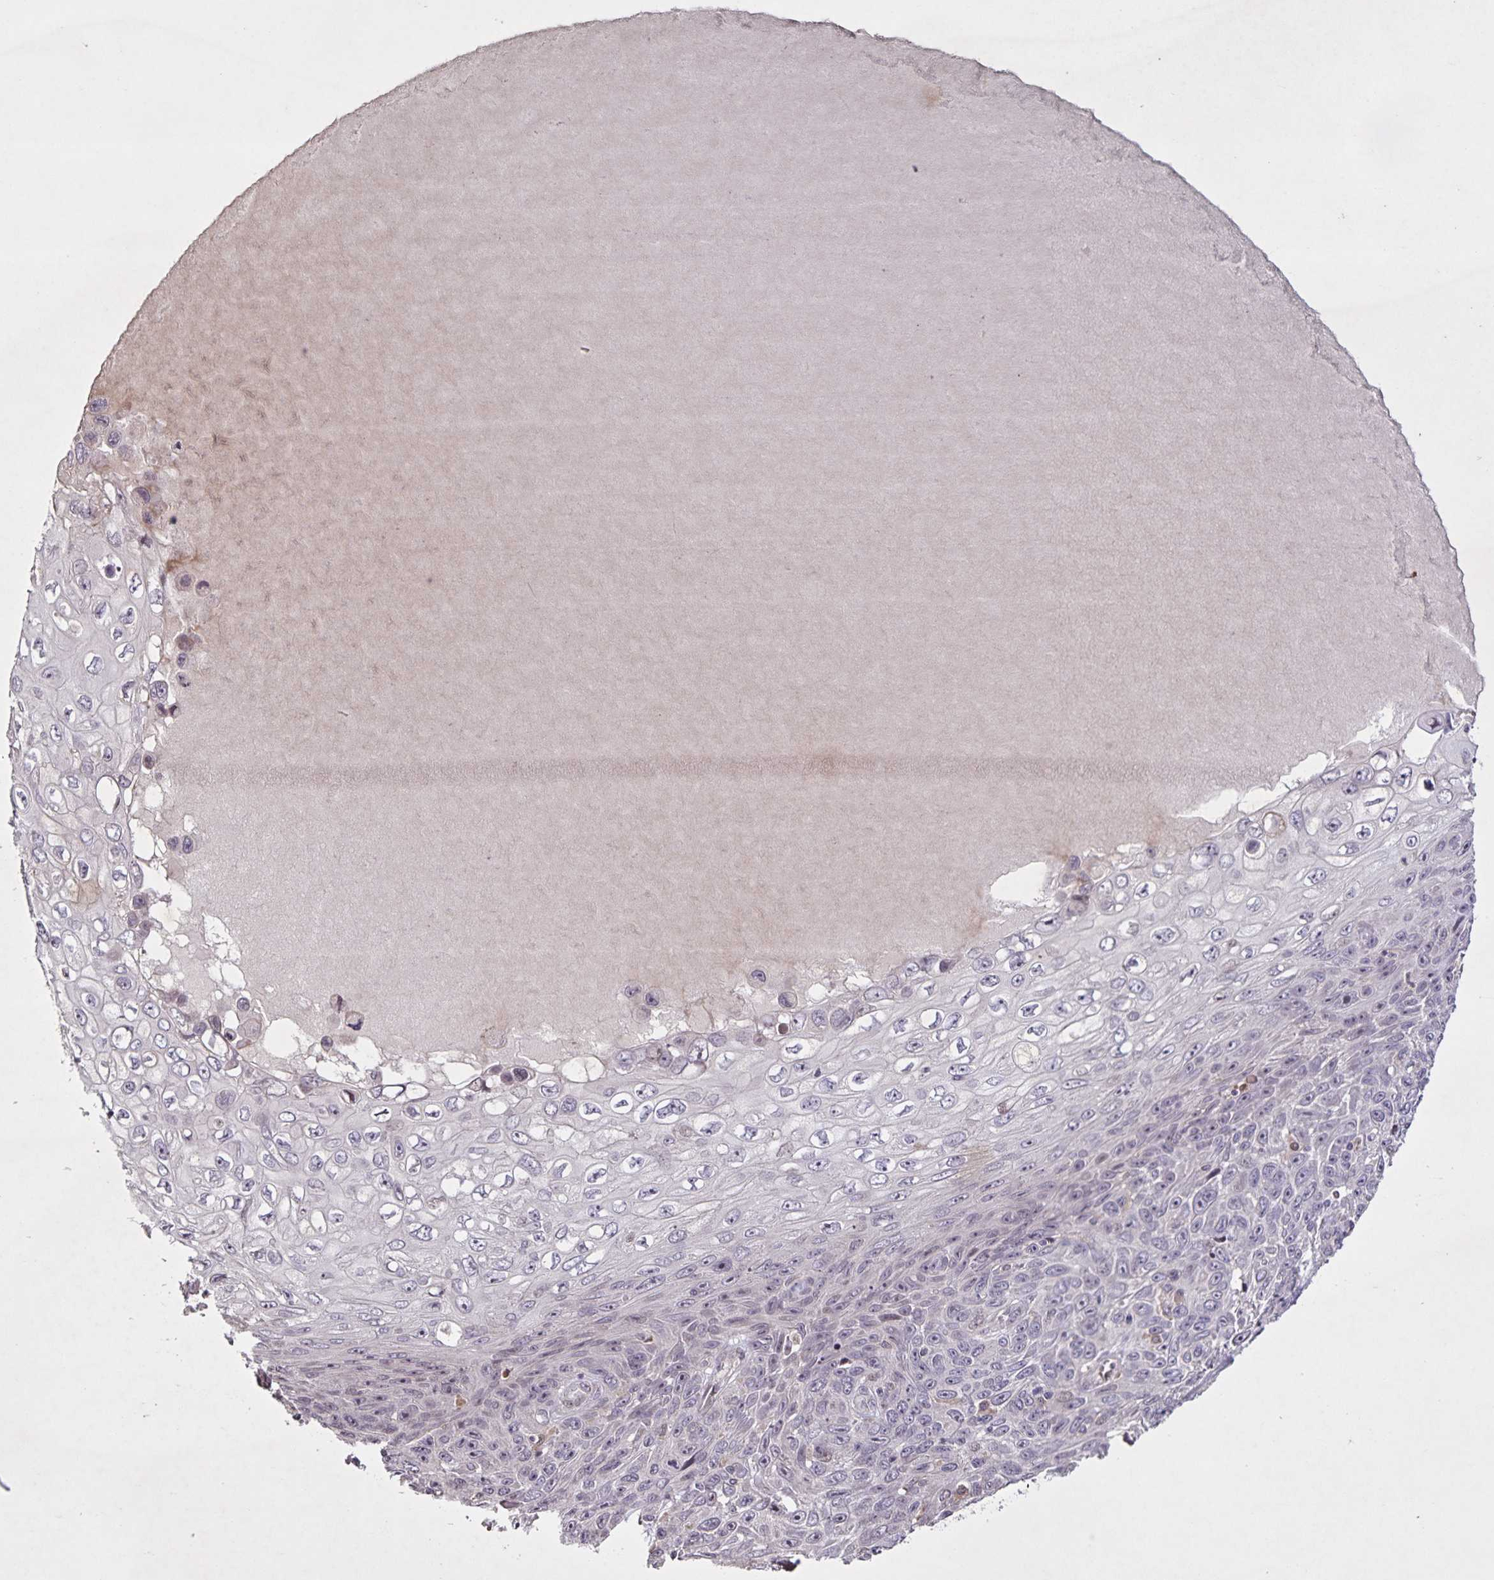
{"staining": {"intensity": "negative", "quantity": "none", "location": "none"}, "tissue": "skin cancer", "cell_type": "Tumor cells", "image_type": "cancer", "snomed": [{"axis": "morphology", "description": "Squamous cell carcinoma, NOS"}, {"axis": "topography", "description": "Skin"}], "caption": "Squamous cell carcinoma (skin) stained for a protein using IHC demonstrates no expression tumor cells.", "gene": "GDF2", "patient": {"sex": "male", "age": 82}}